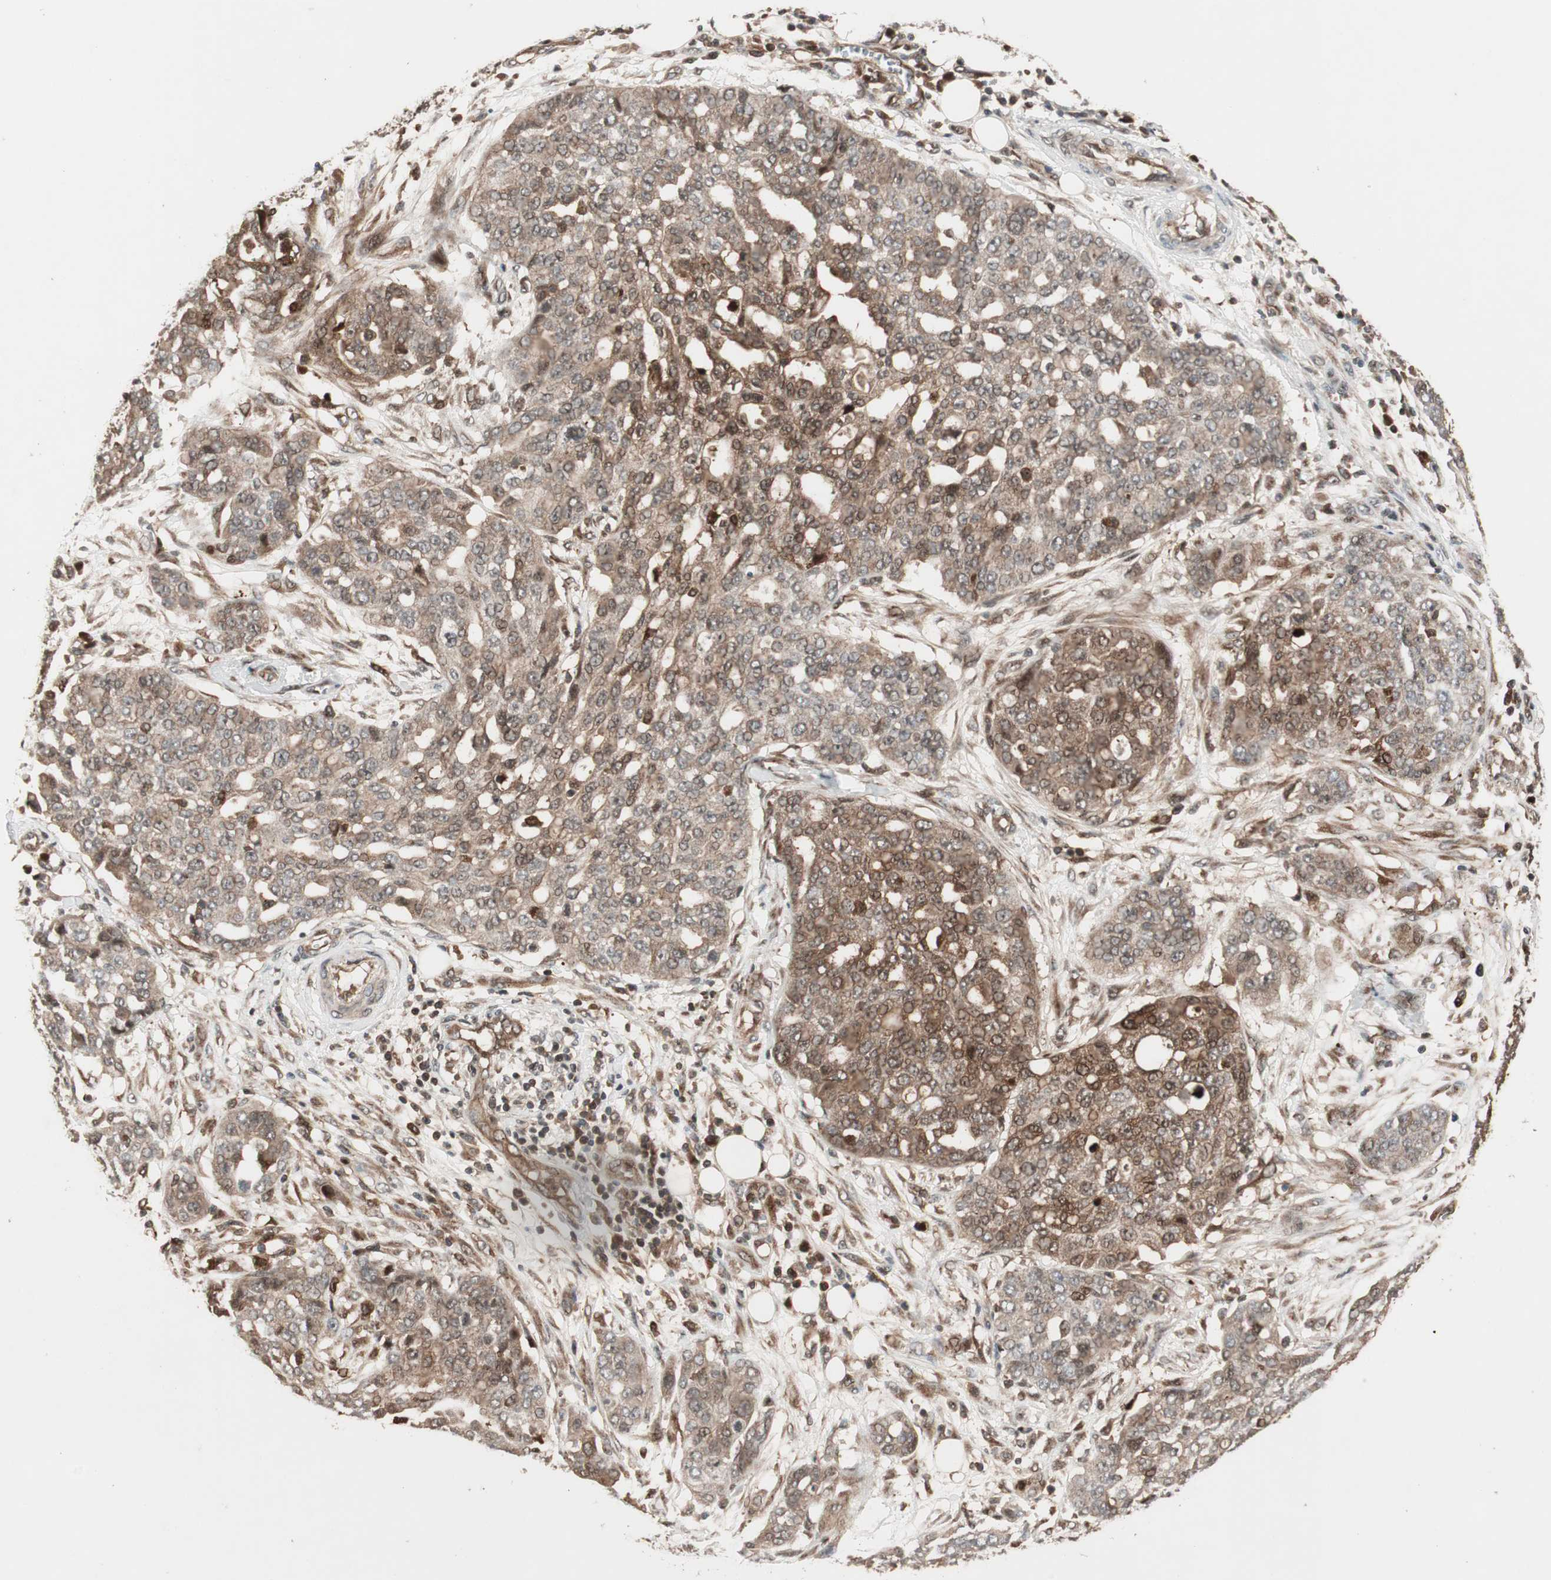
{"staining": {"intensity": "moderate", "quantity": ">75%", "location": "cytoplasmic/membranous"}, "tissue": "ovarian cancer", "cell_type": "Tumor cells", "image_type": "cancer", "snomed": [{"axis": "morphology", "description": "Cystadenocarcinoma, serous, NOS"}, {"axis": "topography", "description": "Soft tissue"}, {"axis": "topography", "description": "Ovary"}], "caption": "A brown stain shows moderate cytoplasmic/membranous staining of a protein in ovarian cancer (serous cystadenocarcinoma) tumor cells. (DAB (3,3'-diaminobenzidine) = brown stain, brightfield microscopy at high magnification).", "gene": "PRKG2", "patient": {"sex": "female", "age": 57}}